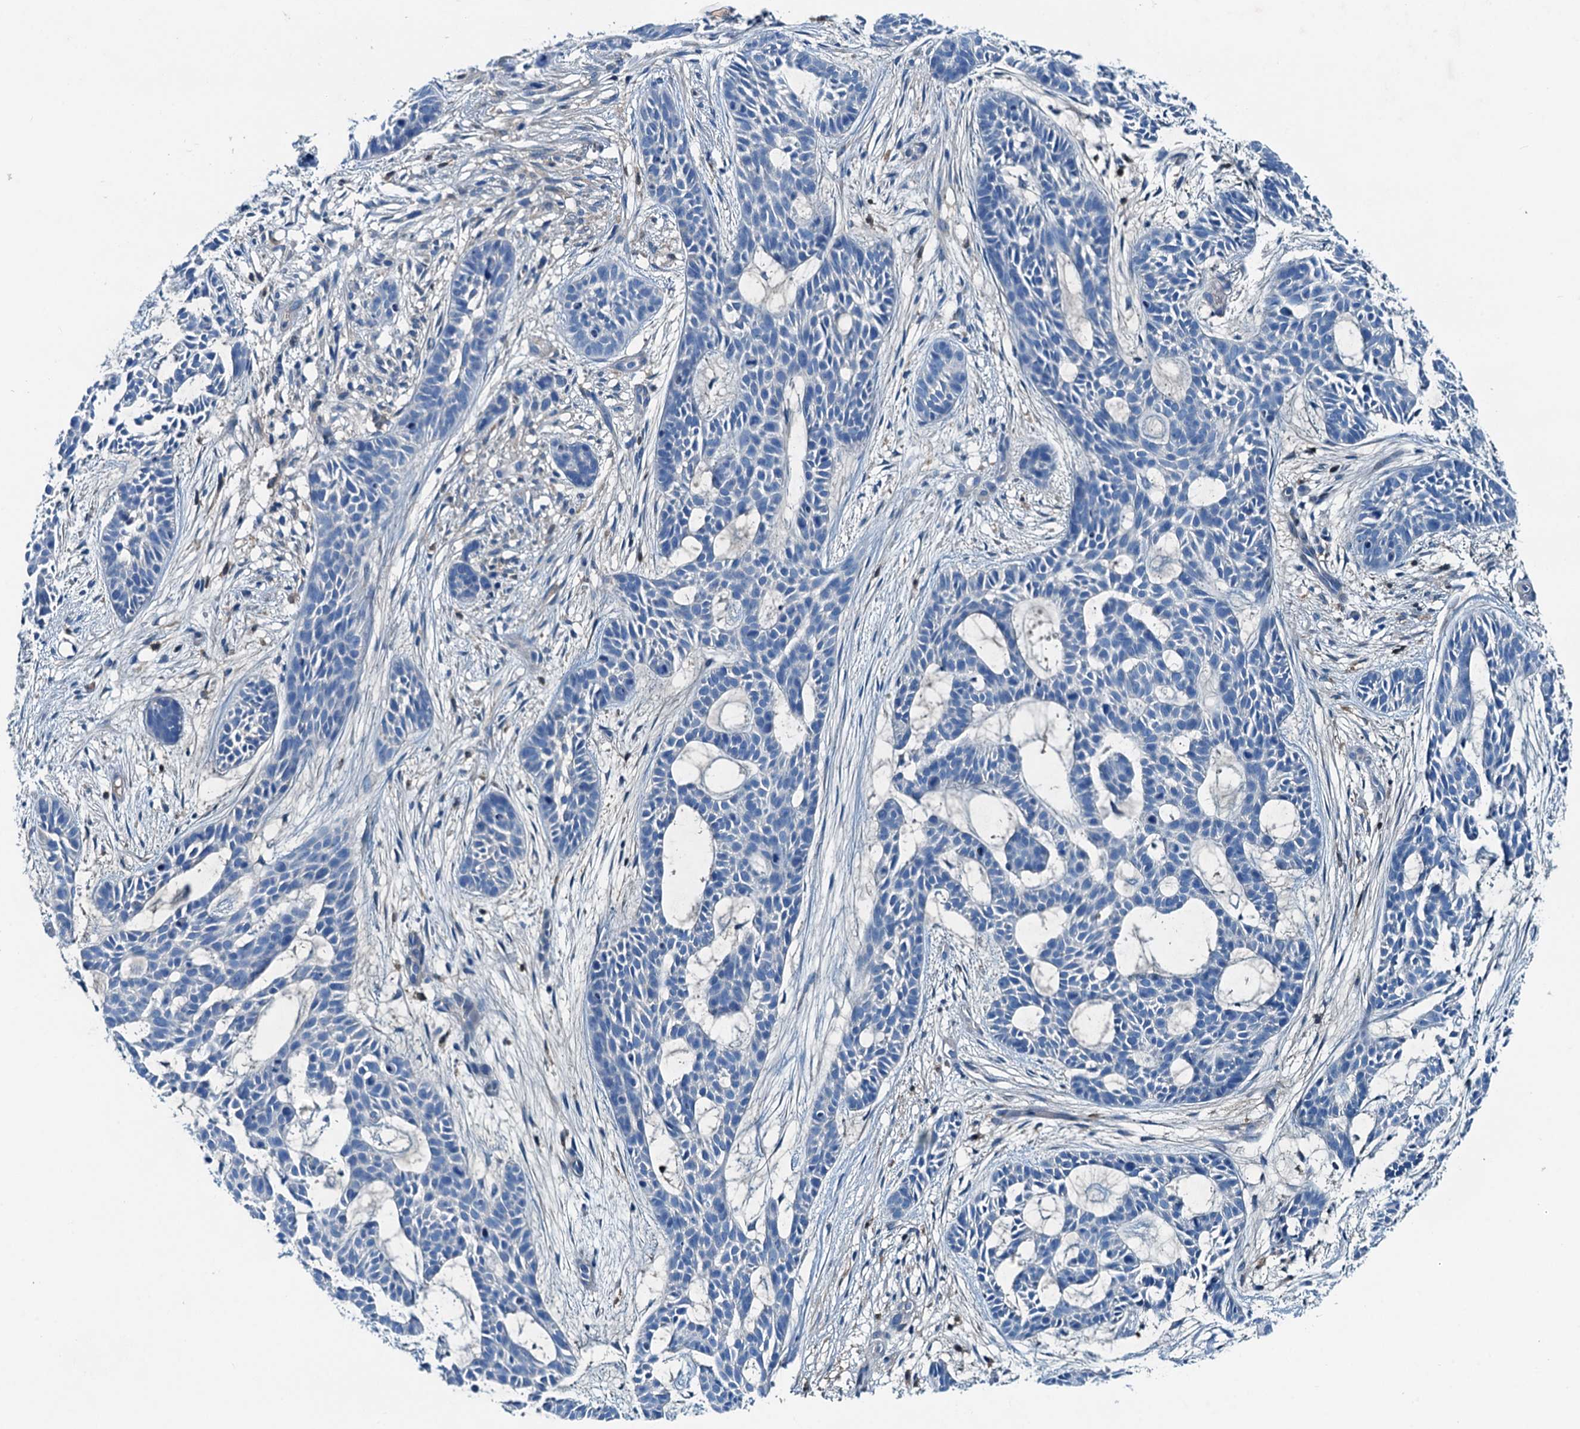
{"staining": {"intensity": "negative", "quantity": "none", "location": "none"}, "tissue": "skin cancer", "cell_type": "Tumor cells", "image_type": "cancer", "snomed": [{"axis": "morphology", "description": "Basal cell carcinoma"}, {"axis": "topography", "description": "Skin"}], "caption": "Histopathology image shows no protein positivity in tumor cells of skin cancer (basal cell carcinoma) tissue.", "gene": "RAB3IL1", "patient": {"sex": "male", "age": 89}}